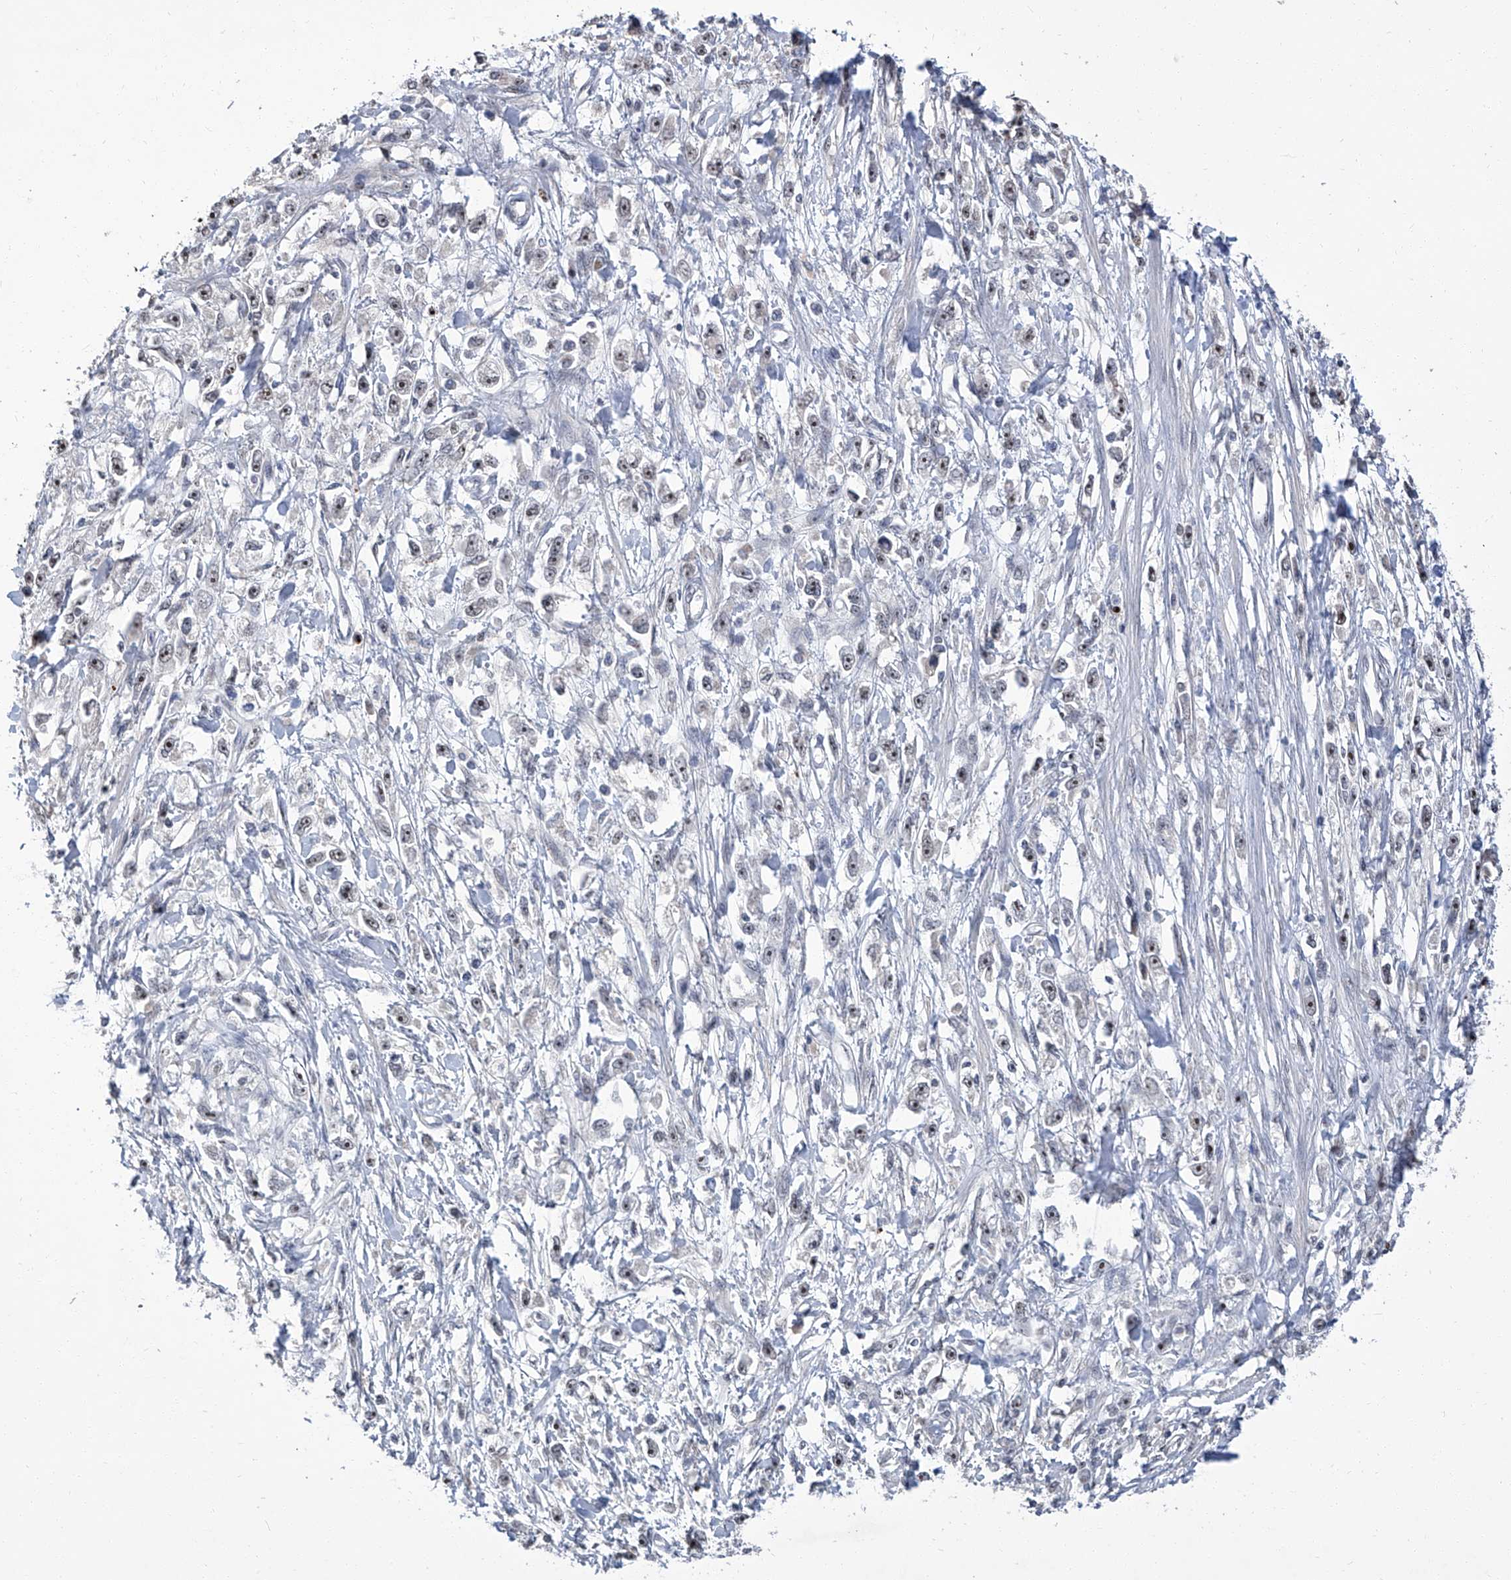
{"staining": {"intensity": "weak", "quantity": "<25%", "location": "nuclear"}, "tissue": "stomach cancer", "cell_type": "Tumor cells", "image_type": "cancer", "snomed": [{"axis": "morphology", "description": "Adenocarcinoma, NOS"}, {"axis": "topography", "description": "Stomach"}], "caption": "Immunohistochemistry image of adenocarcinoma (stomach) stained for a protein (brown), which demonstrates no staining in tumor cells. (DAB (3,3'-diaminobenzidine) IHC visualized using brightfield microscopy, high magnification).", "gene": "CMTR1", "patient": {"sex": "female", "age": 59}}